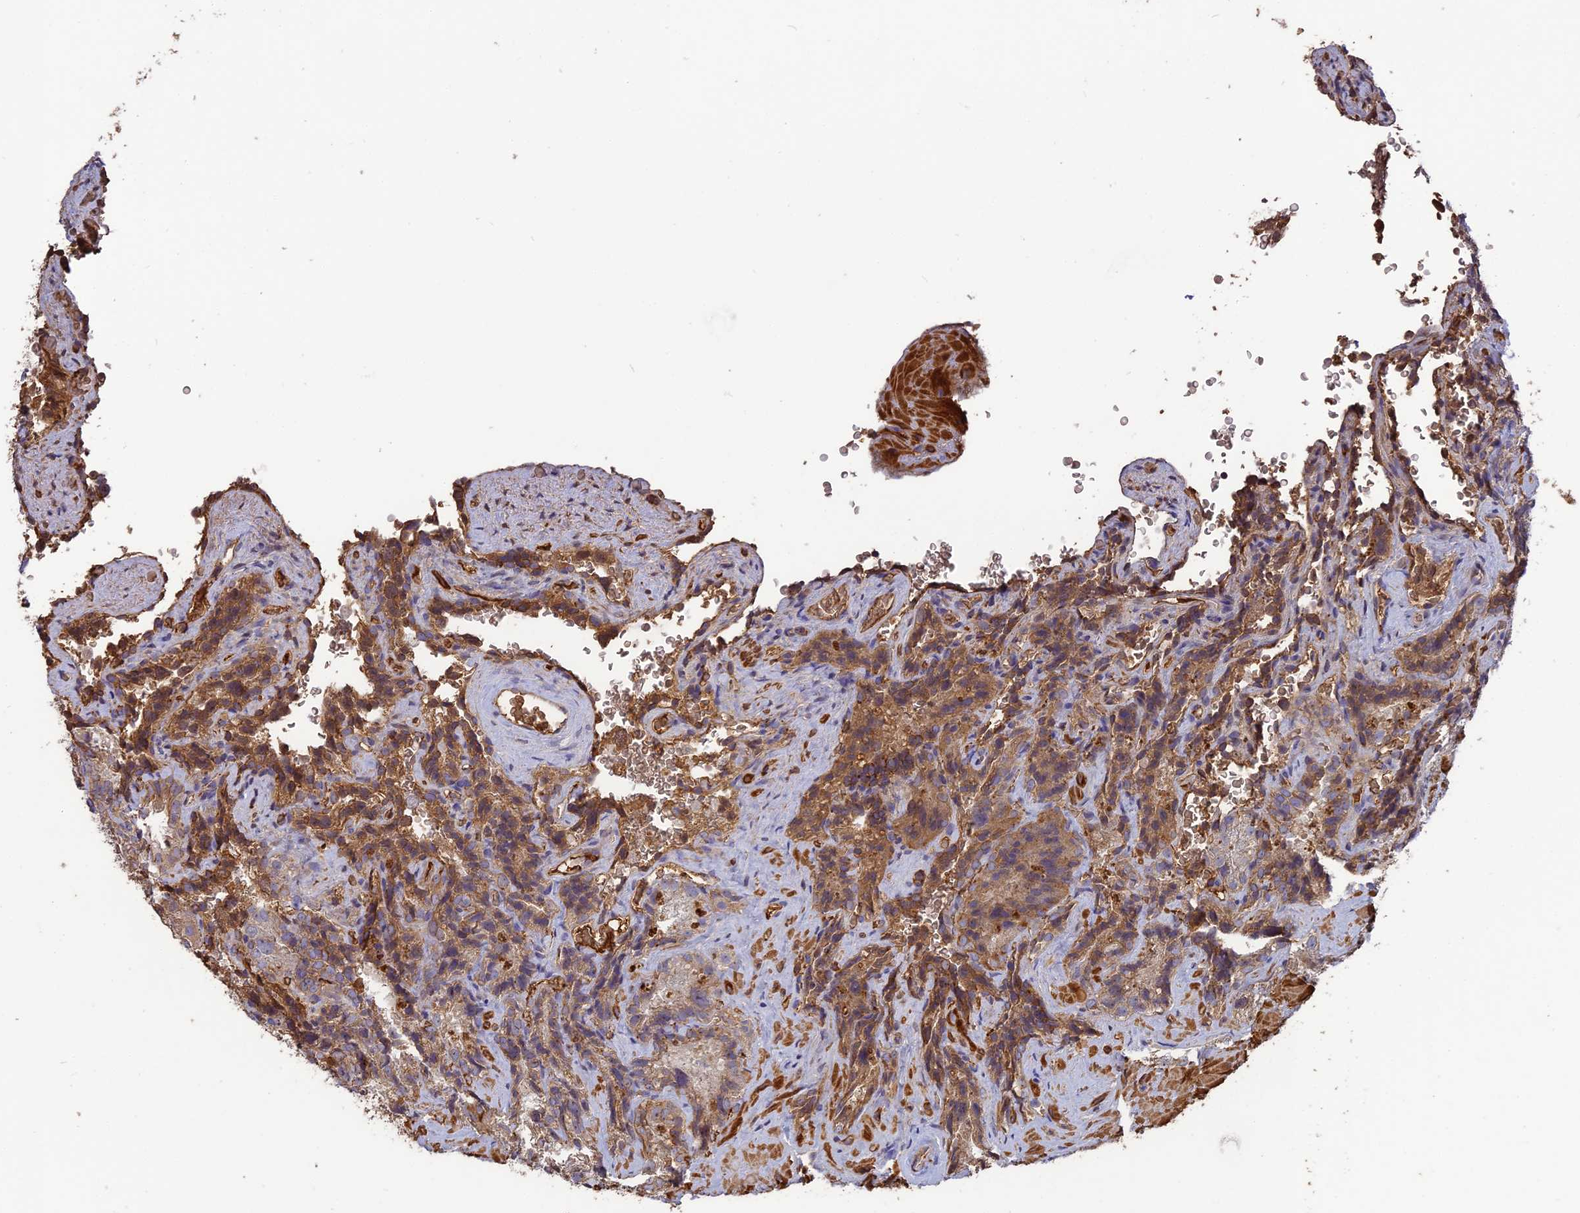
{"staining": {"intensity": "moderate", "quantity": "25%-75%", "location": "cytoplasmic/membranous"}, "tissue": "seminal vesicle", "cell_type": "Glandular cells", "image_type": "normal", "snomed": [{"axis": "morphology", "description": "Normal tissue, NOS"}, {"axis": "topography", "description": "Seminal veicle"}], "caption": "Glandular cells exhibit medium levels of moderate cytoplasmic/membranous staining in approximately 25%-75% of cells in benign human seminal vesicle. Ihc stains the protein of interest in brown and the nuclei are stained blue.", "gene": "ERMAP", "patient": {"sex": "male", "age": 58}}